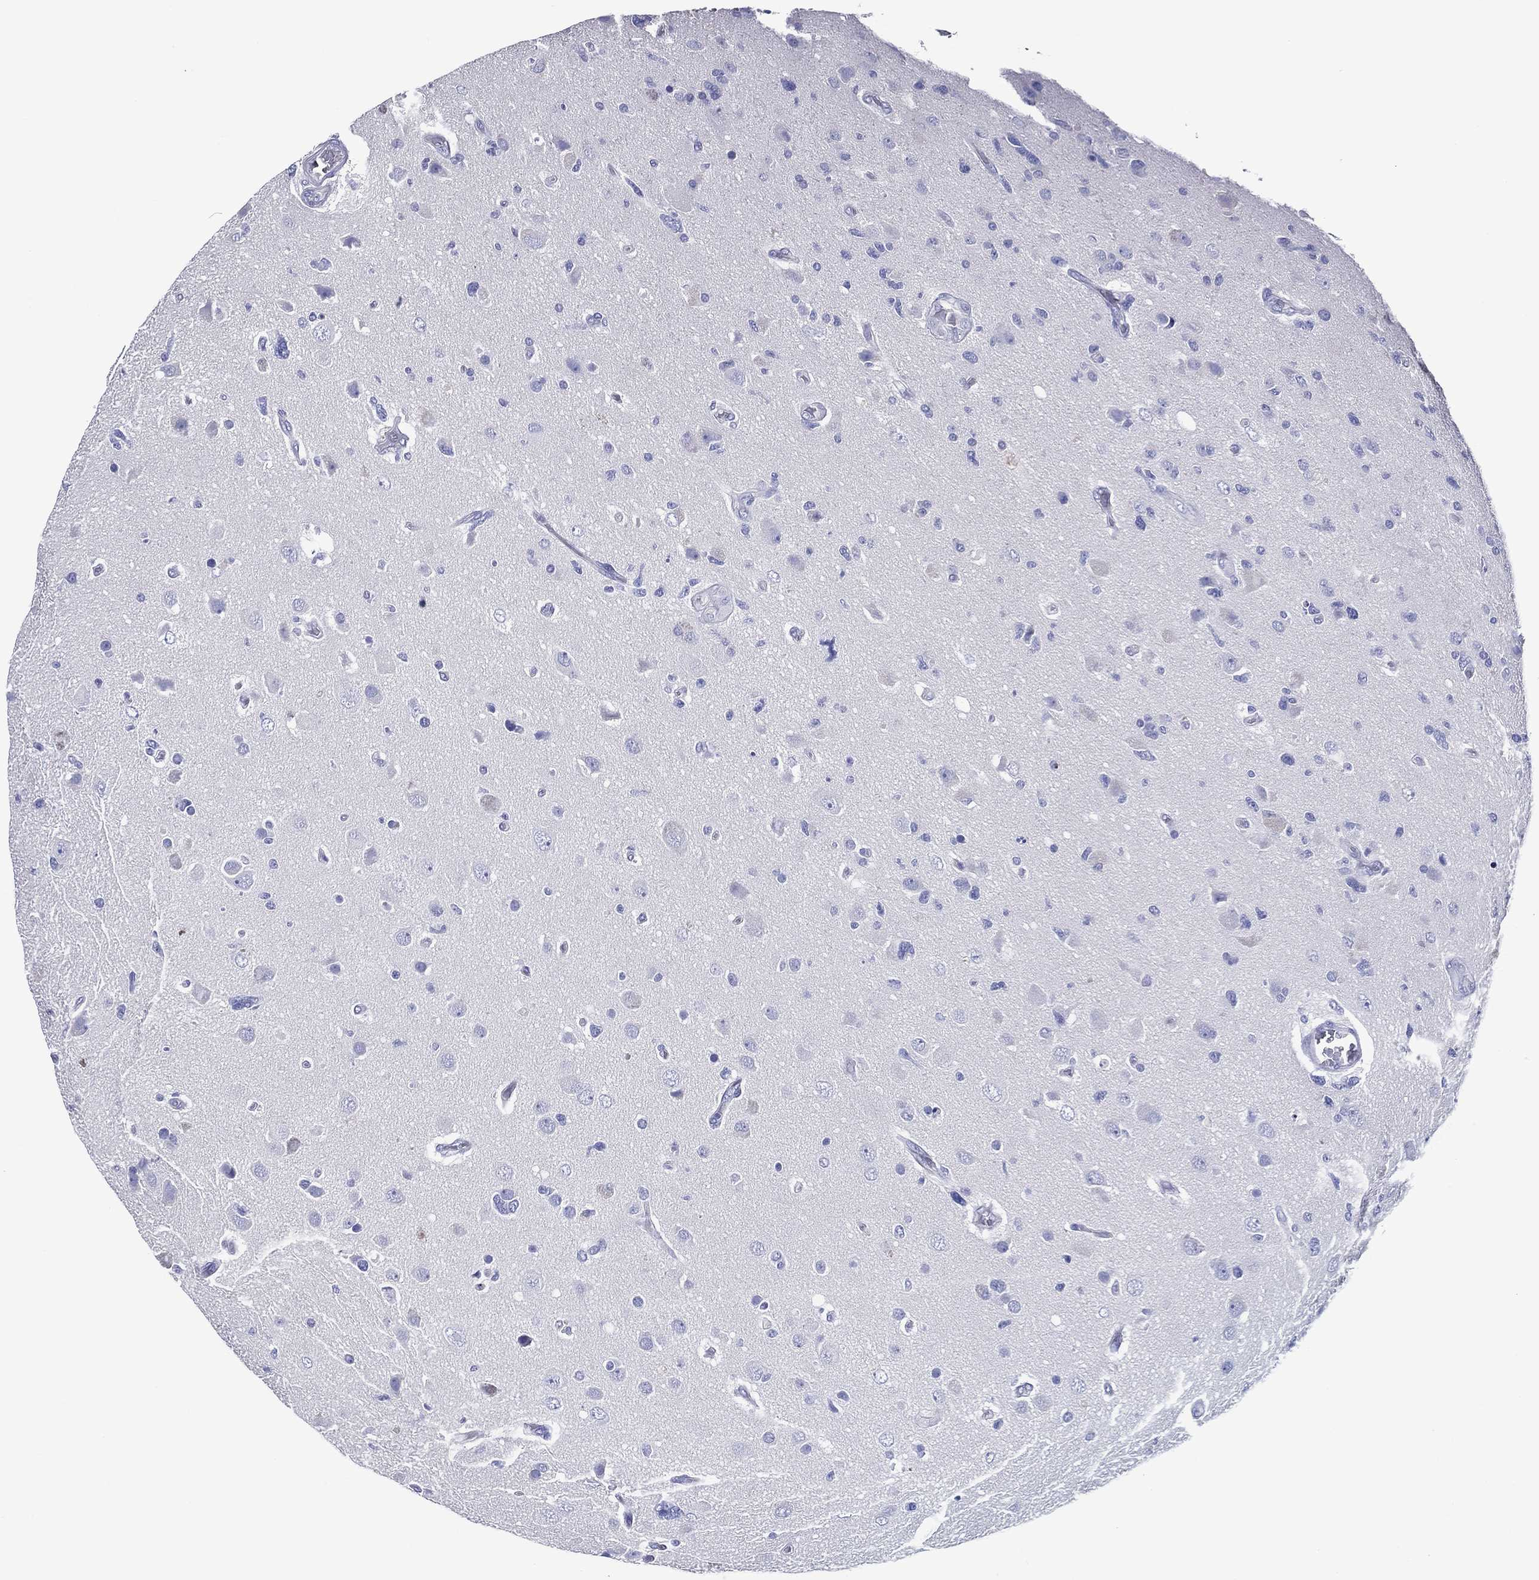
{"staining": {"intensity": "negative", "quantity": "none", "location": "none"}, "tissue": "glioma", "cell_type": "Tumor cells", "image_type": "cancer", "snomed": [{"axis": "morphology", "description": "Glioma, malignant, High grade"}, {"axis": "topography", "description": "Cerebral cortex"}], "caption": "This is a histopathology image of IHC staining of glioma, which shows no positivity in tumor cells. Nuclei are stained in blue.", "gene": "ACE2", "patient": {"sex": "male", "age": 70}}